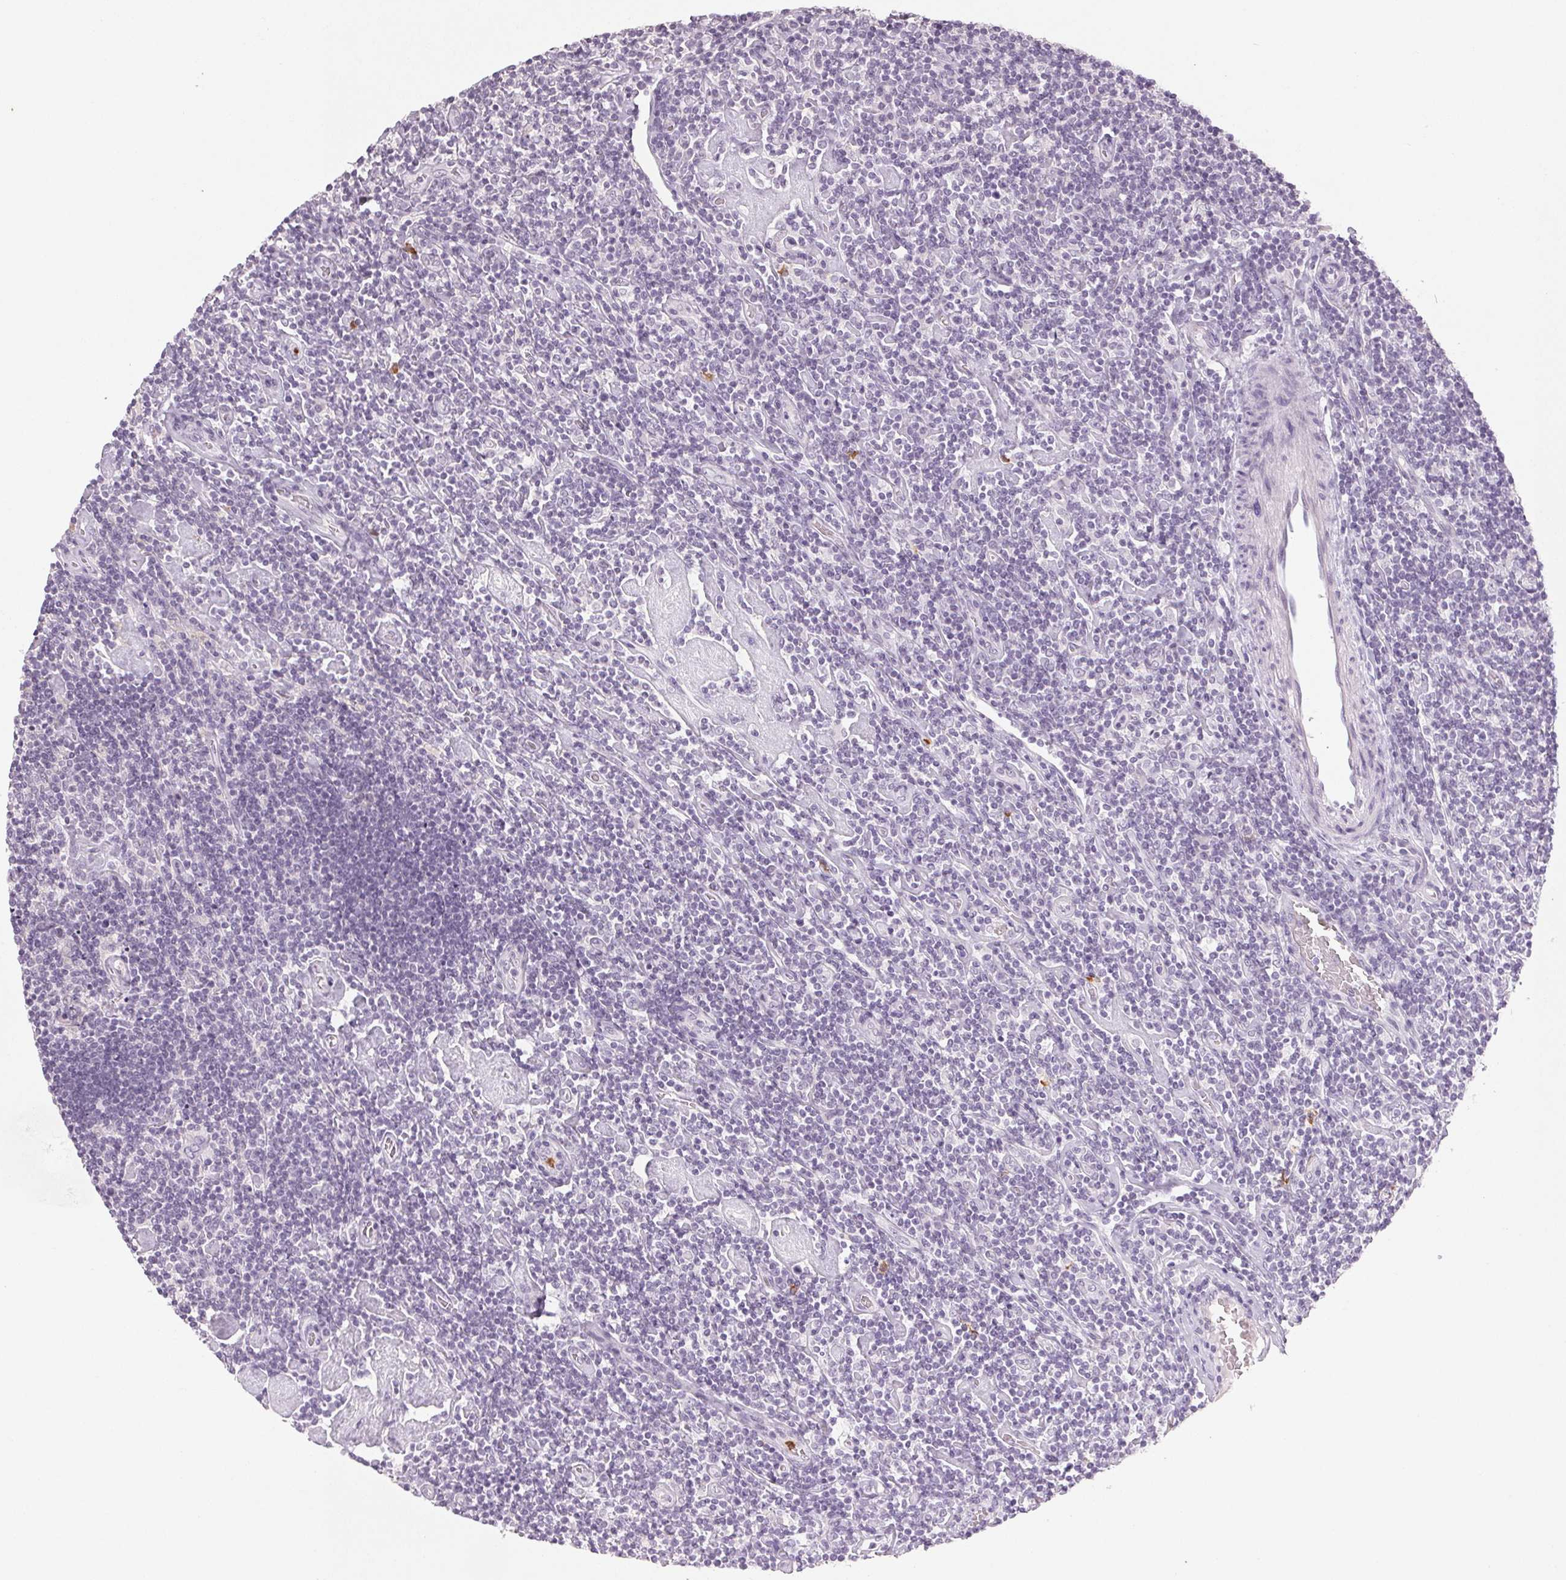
{"staining": {"intensity": "negative", "quantity": "none", "location": "none"}, "tissue": "lymphoma", "cell_type": "Tumor cells", "image_type": "cancer", "snomed": [{"axis": "morphology", "description": "Hodgkin's disease, NOS"}, {"axis": "topography", "description": "Lymph node"}], "caption": "There is no significant positivity in tumor cells of lymphoma. (DAB (3,3'-diaminobenzidine) immunohistochemistry visualized using brightfield microscopy, high magnification).", "gene": "LTF", "patient": {"sex": "male", "age": 40}}